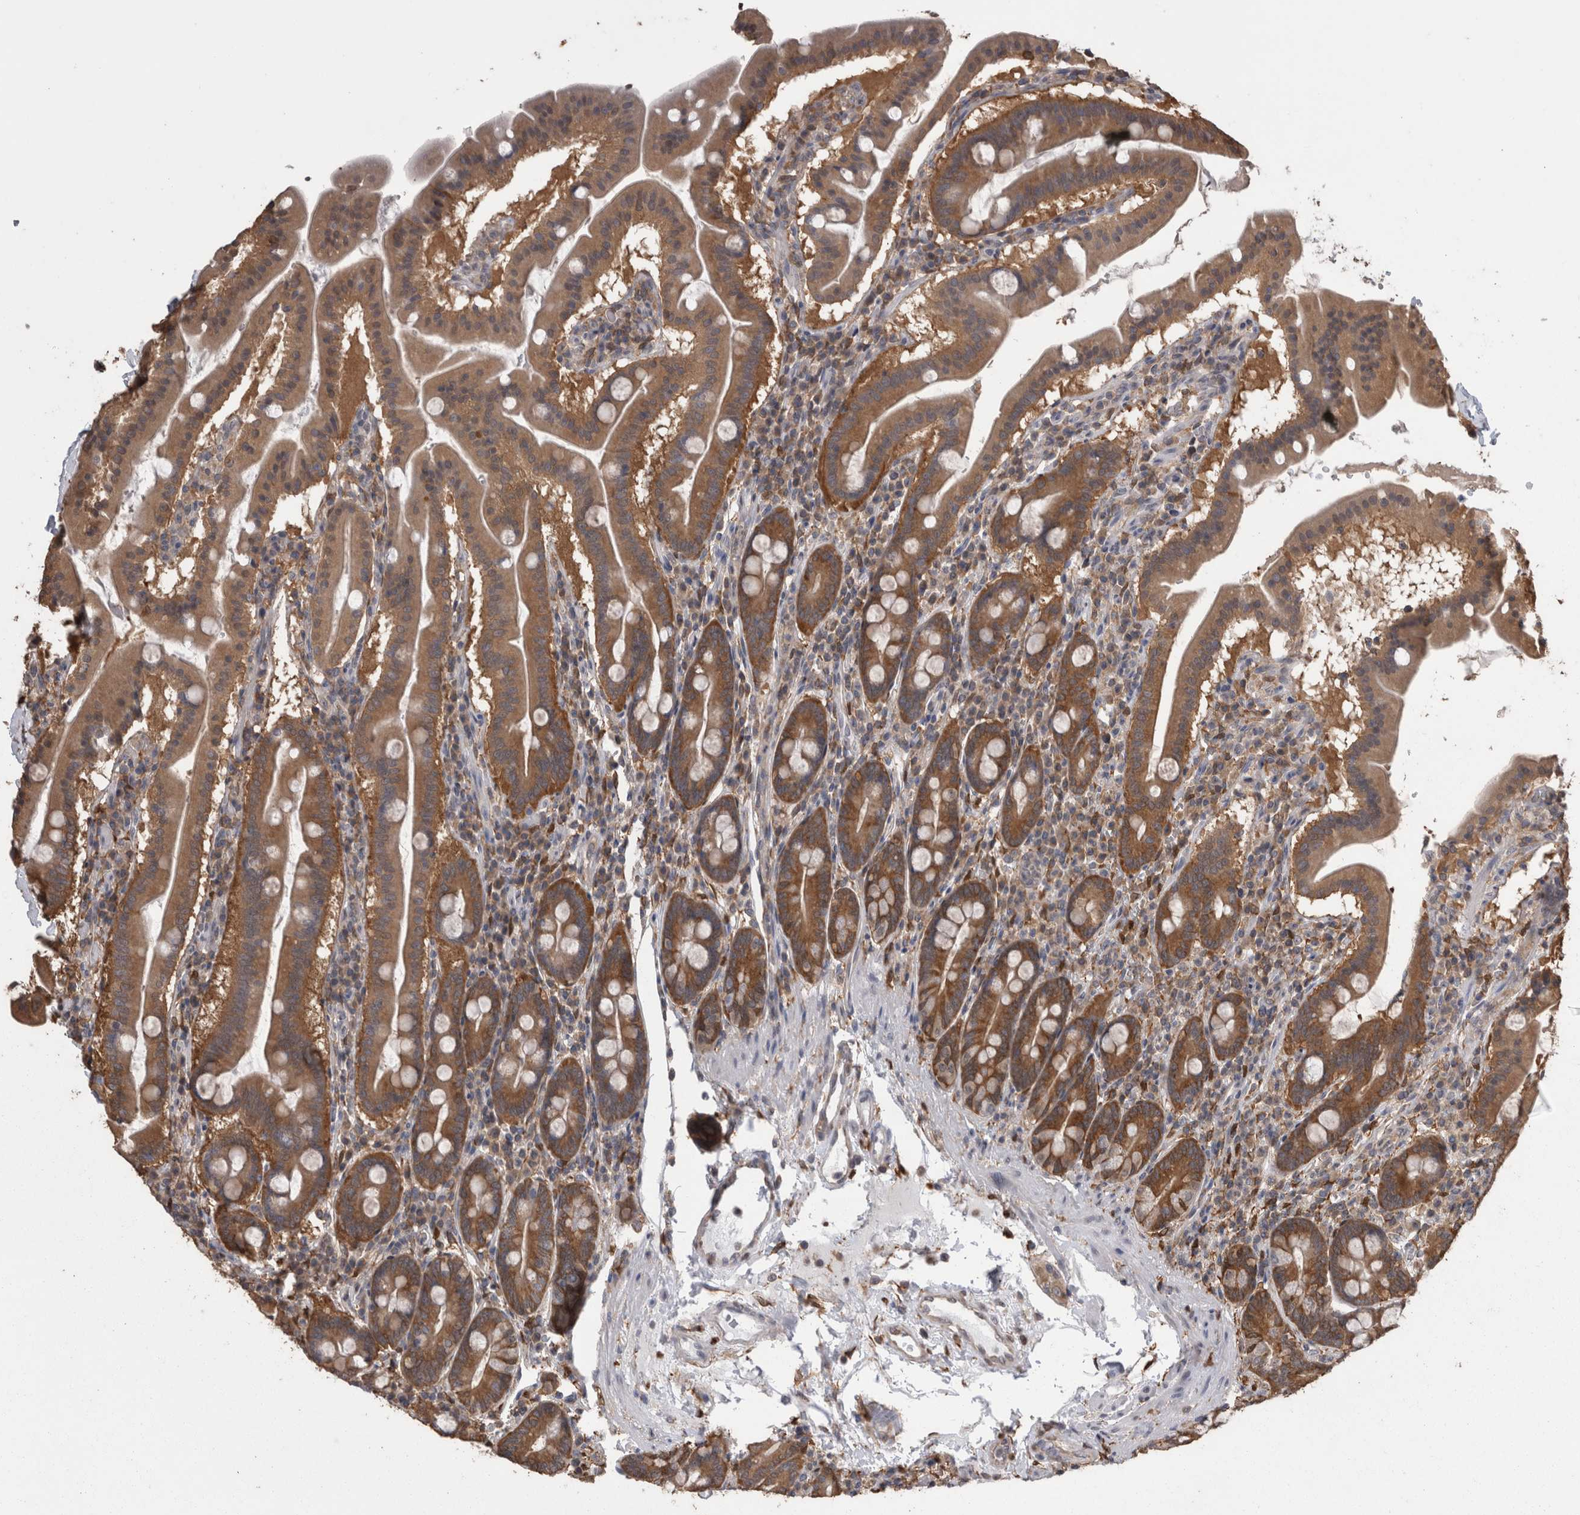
{"staining": {"intensity": "strong", "quantity": ">75%", "location": "cytoplasmic/membranous"}, "tissue": "duodenum", "cell_type": "Glandular cells", "image_type": "normal", "snomed": [{"axis": "morphology", "description": "Normal tissue, NOS"}, {"axis": "morphology", "description": "Adenocarcinoma, NOS"}, {"axis": "topography", "description": "Pancreas"}, {"axis": "topography", "description": "Duodenum"}], "caption": "Protein staining reveals strong cytoplasmic/membranous staining in approximately >75% of glandular cells in normal duodenum. The protein is stained brown, and the nuclei are stained in blue (DAB IHC with brightfield microscopy, high magnification).", "gene": "DDX6", "patient": {"sex": "male", "age": 50}}